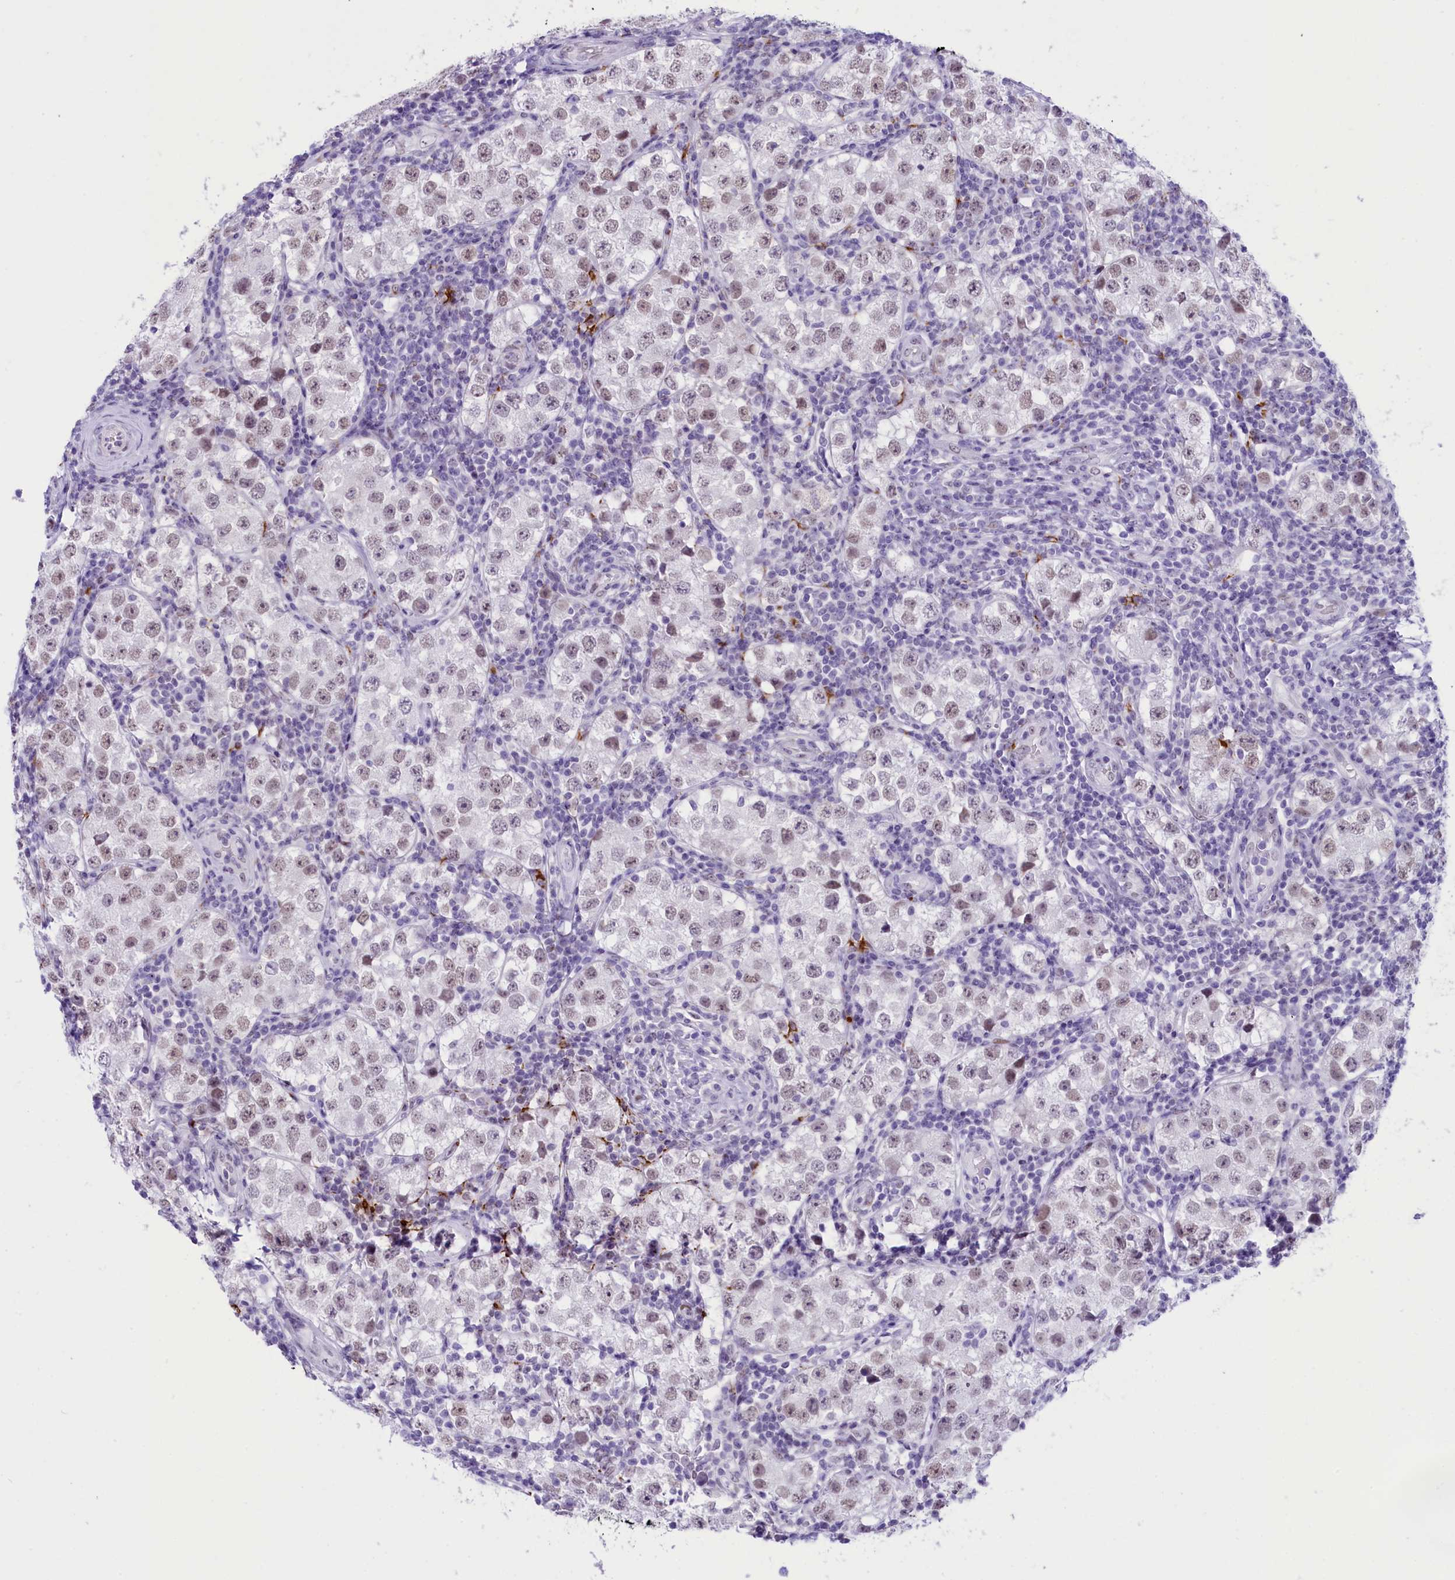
{"staining": {"intensity": "weak", "quantity": "25%-75%", "location": "nuclear"}, "tissue": "testis cancer", "cell_type": "Tumor cells", "image_type": "cancer", "snomed": [{"axis": "morphology", "description": "Seminoma, NOS"}, {"axis": "topography", "description": "Testis"}], "caption": "A high-resolution histopathology image shows immunohistochemistry staining of testis cancer (seminoma), which displays weak nuclear positivity in approximately 25%-75% of tumor cells.", "gene": "RPS6KB1", "patient": {"sex": "male", "age": 34}}